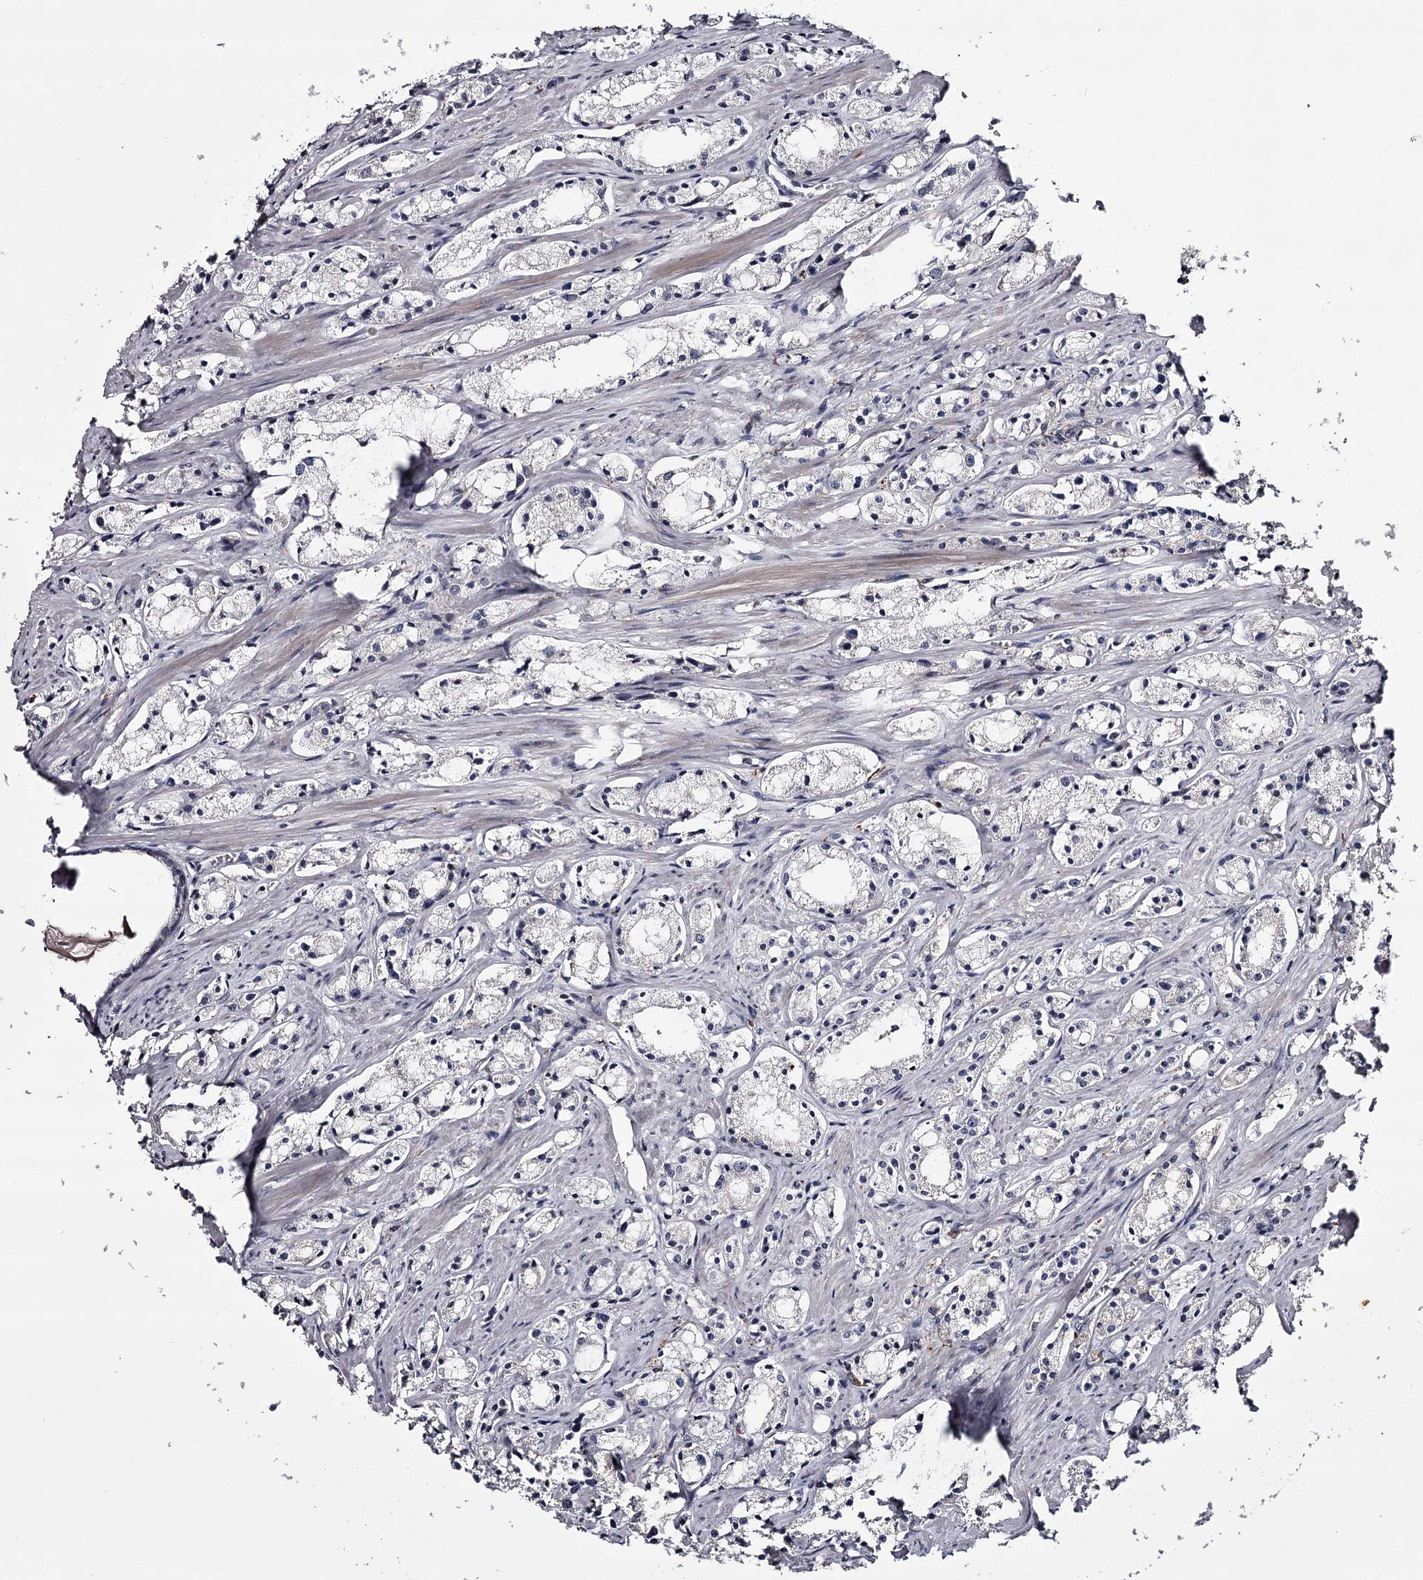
{"staining": {"intensity": "negative", "quantity": "none", "location": "none"}, "tissue": "prostate cancer", "cell_type": "Tumor cells", "image_type": "cancer", "snomed": [{"axis": "morphology", "description": "Adenocarcinoma, High grade"}, {"axis": "topography", "description": "Prostate"}], "caption": "Tumor cells show no significant positivity in adenocarcinoma (high-grade) (prostate).", "gene": "RASSF6", "patient": {"sex": "male", "age": 66}}